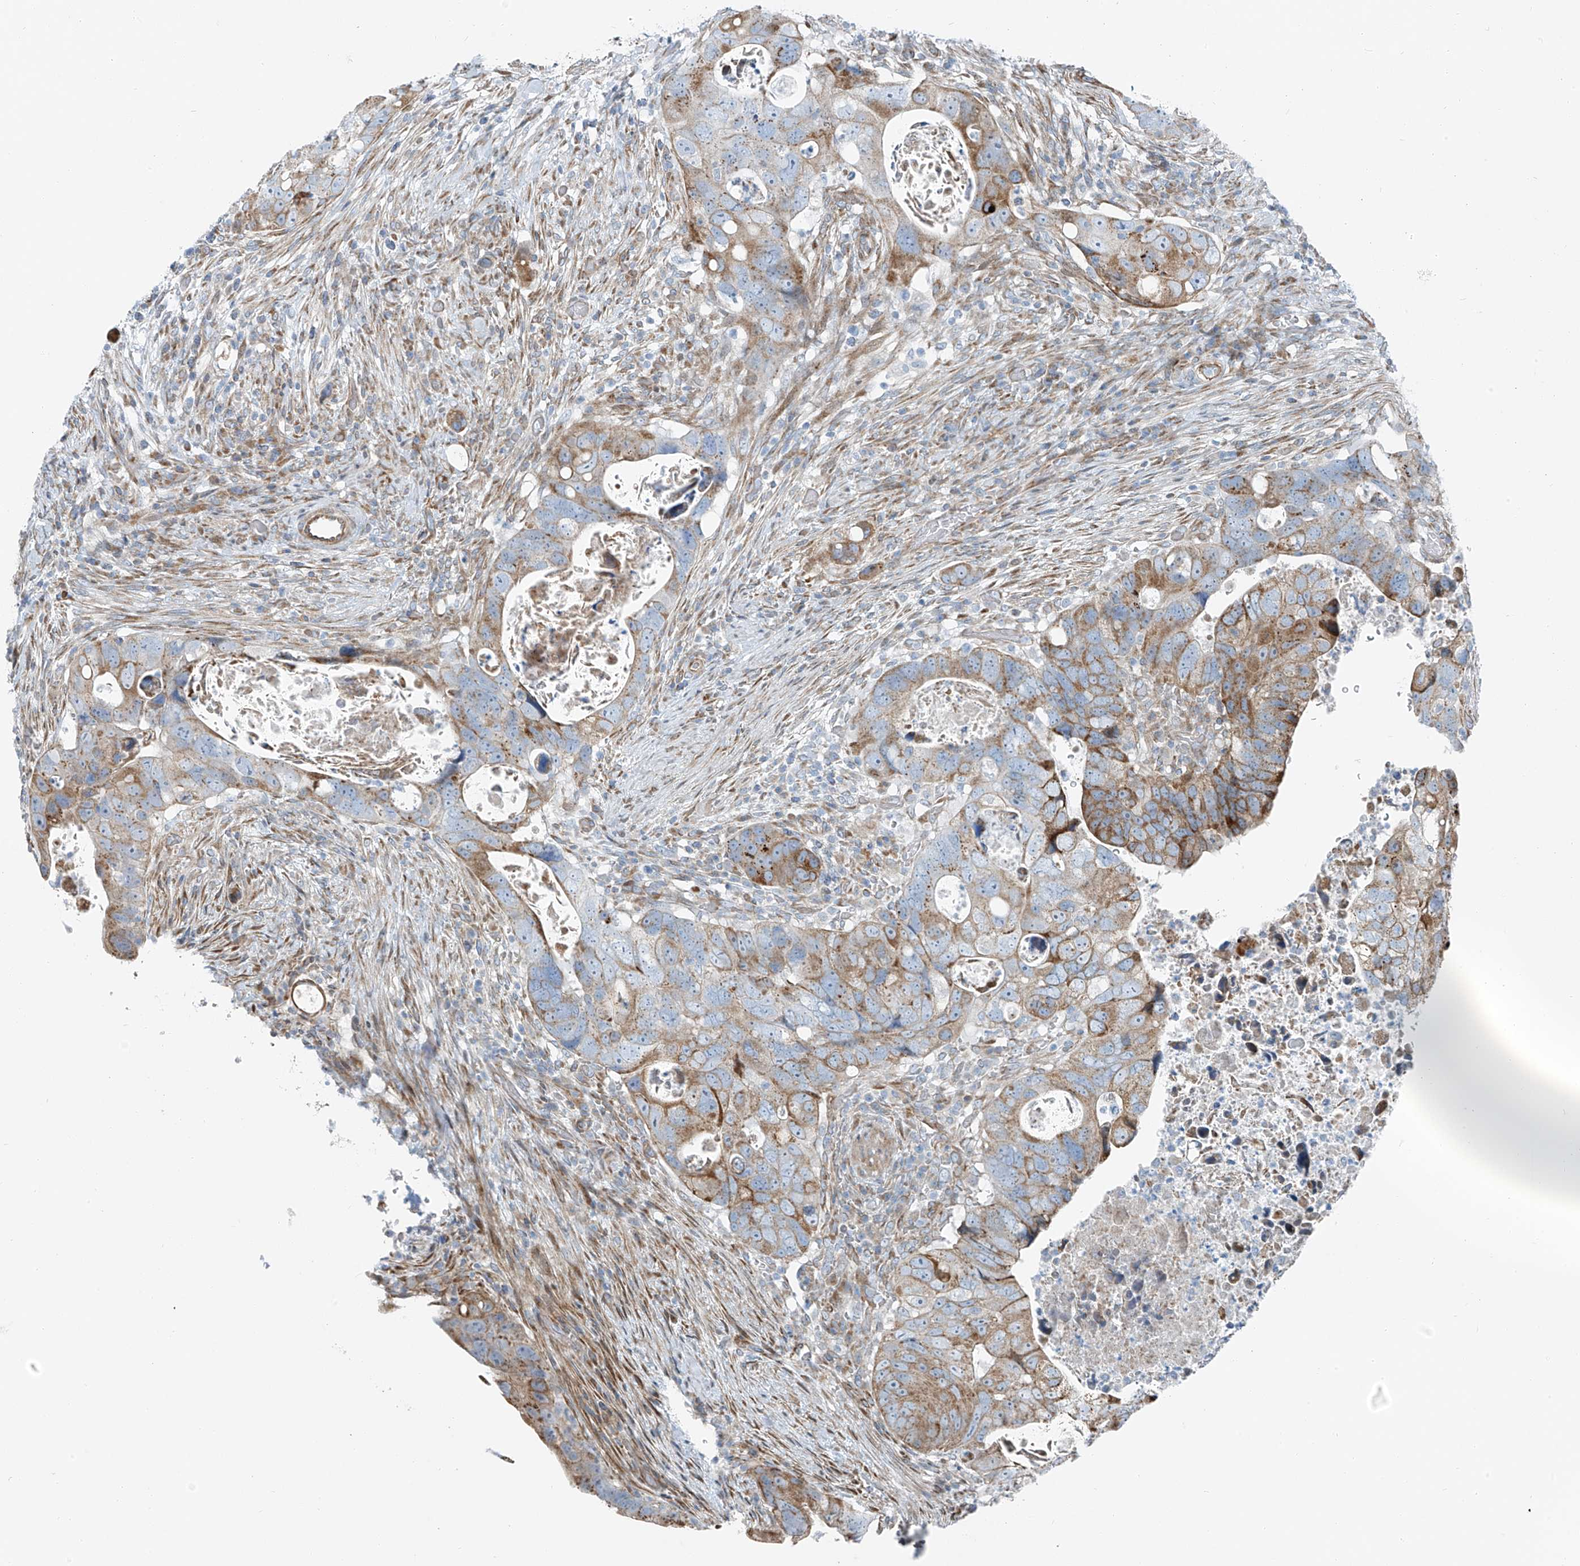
{"staining": {"intensity": "moderate", "quantity": "25%-75%", "location": "cytoplasmic/membranous"}, "tissue": "colorectal cancer", "cell_type": "Tumor cells", "image_type": "cancer", "snomed": [{"axis": "morphology", "description": "Adenocarcinoma, NOS"}, {"axis": "topography", "description": "Rectum"}], "caption": "A medium amount of moderate cytoplasmic/membranous staining is appreciated in about 25%-75% of tumor cells in colorectal cancer (adenocarcinoma) tissue.", "gene": "HIC2", "patient": {"sex": "male", "age": 59}}